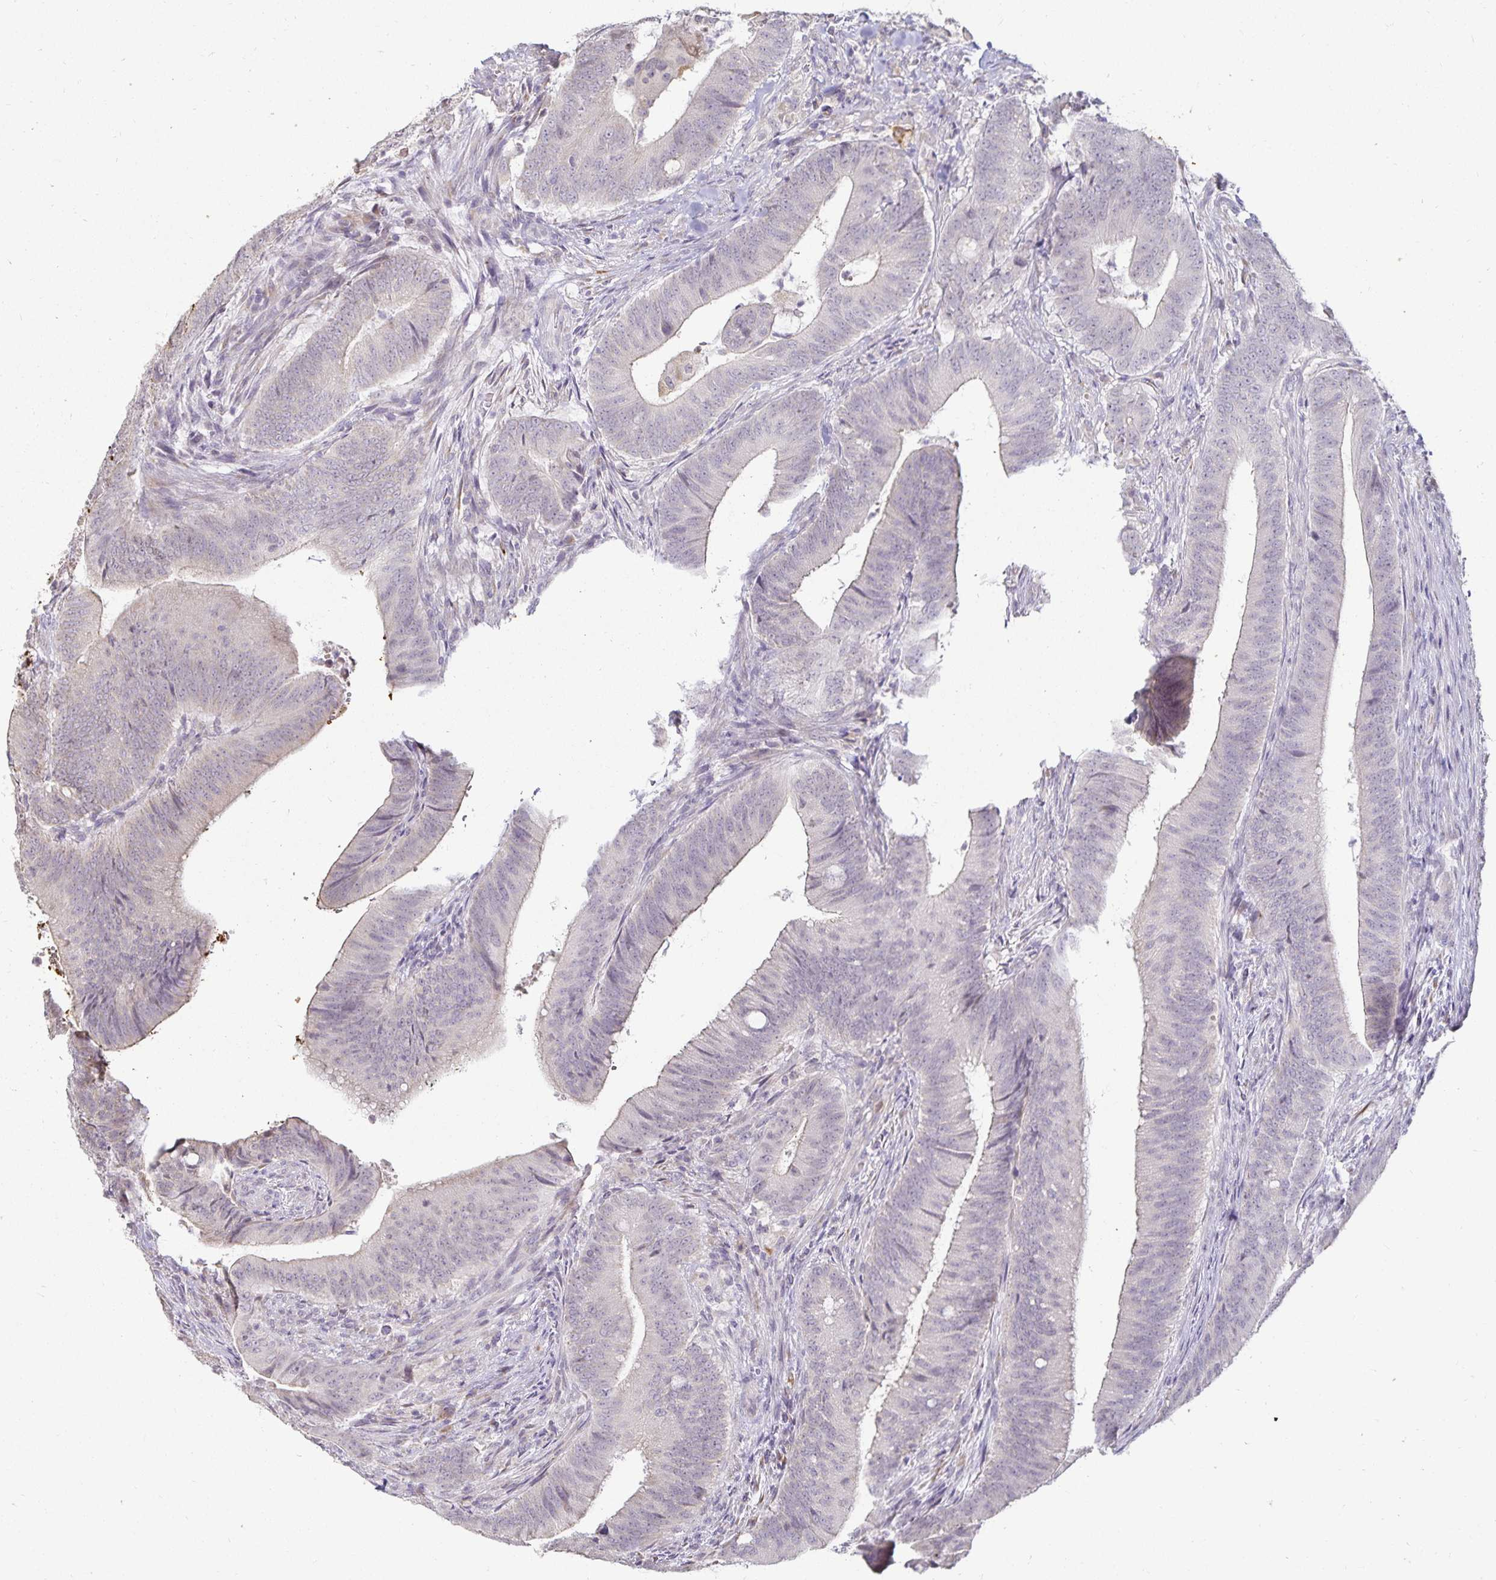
{"staining": {"intensity": "weak", "quantity": "<25%", "location": "cytoplasmic/membranous"}, "tissue": "colorectal cancer", "cell_type": "Tumor cells", "image_type": "cancer", "snomed": [{"axis": "morphology", "description": "Adenocarcinoma, NOS"}, {"axis": "topography", "description": "Colon"}], "caption": "Tumor cells are negative for brown protein staining in colorectal cancer (adenocarcinoma). (DAB immunohistochemistry visualized using brightfield microscopy, high magnification).", "gene": "GP2", "patient": {"sex": "female", "age": 43}}